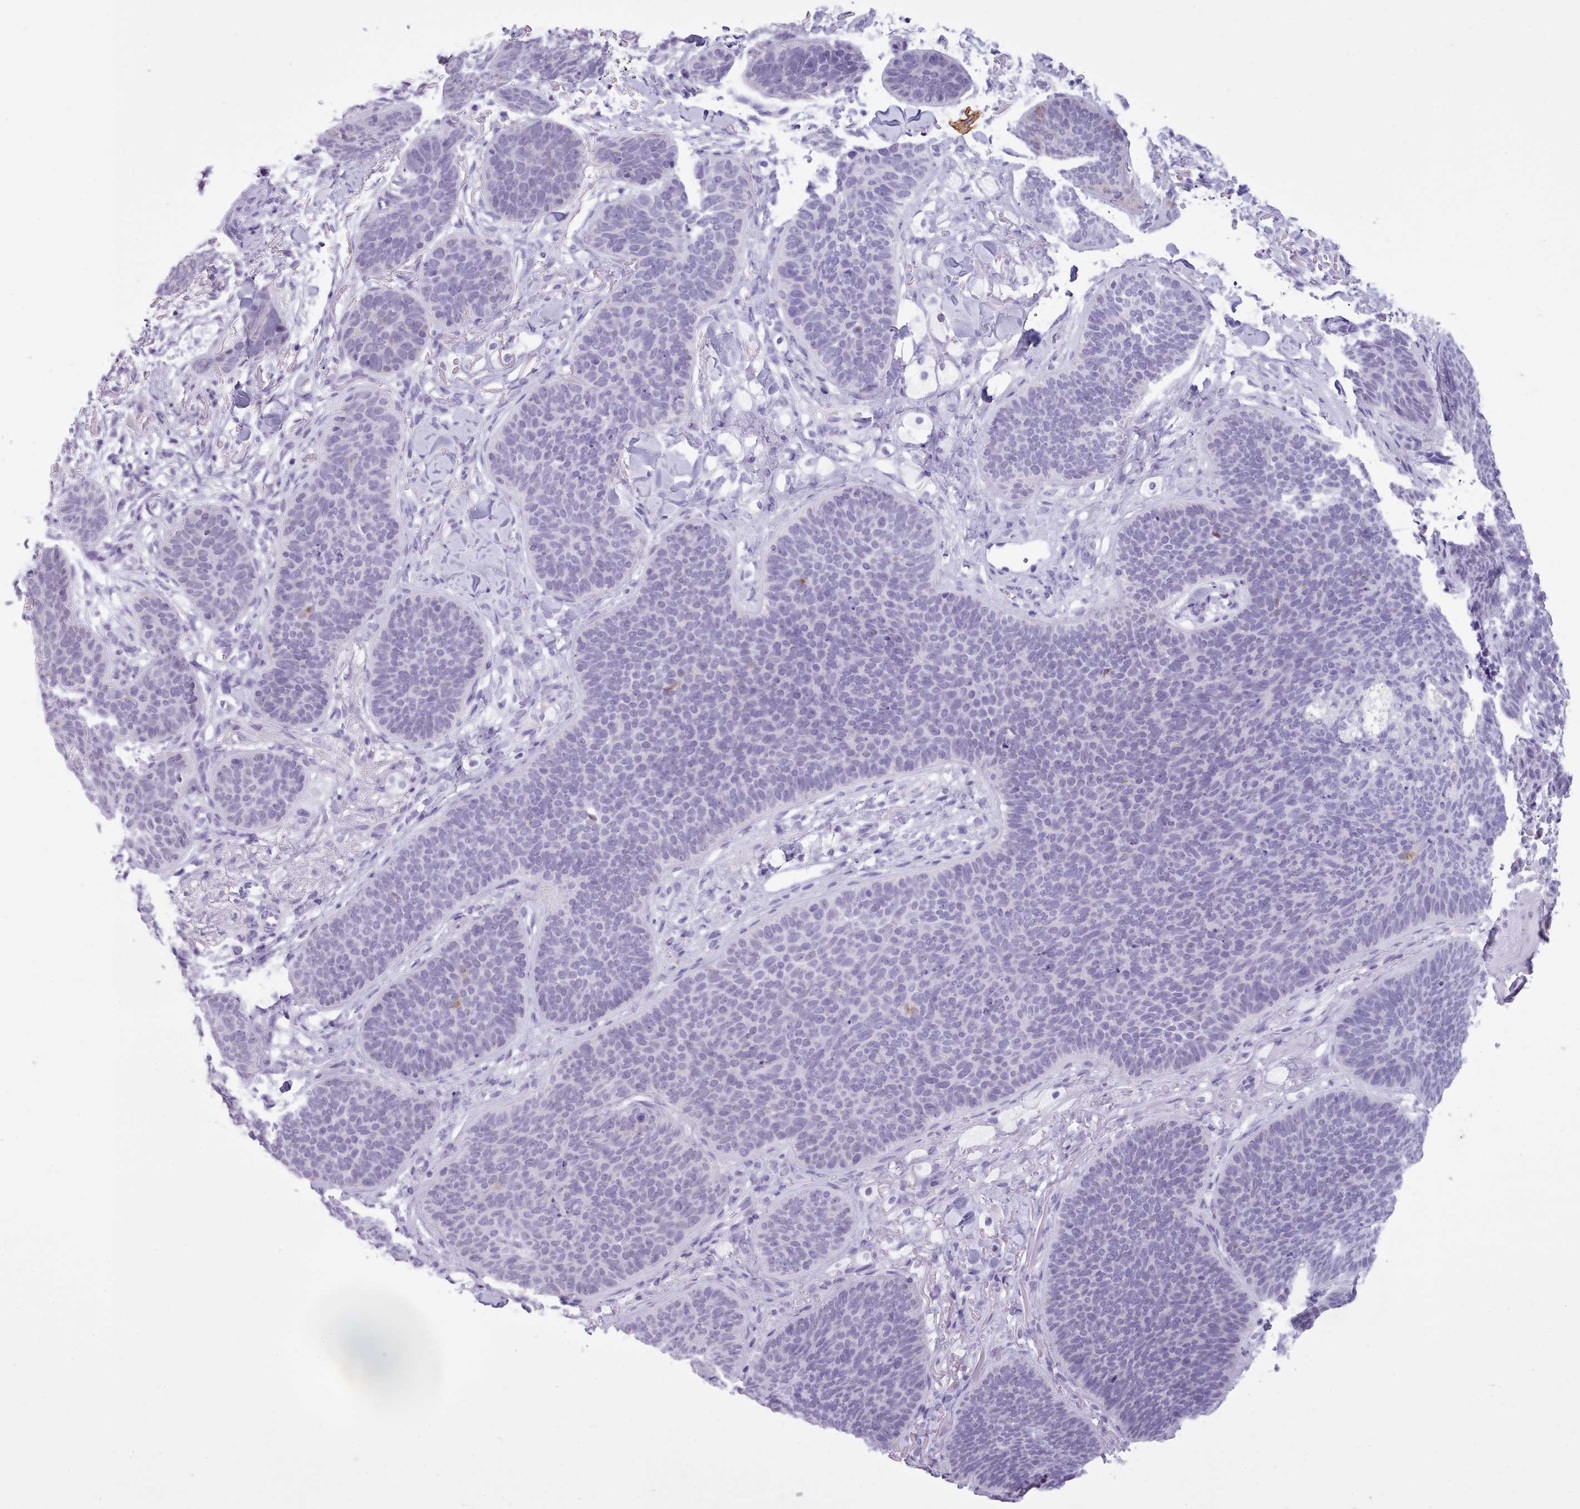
{"staining": {"intensity": "negative", "quantity": "none", "location": "none"}, "tissue": "skin cancer", "cell_type": "Tumor cells", "image_type": "cancer", "snomed": [{"axis": "morphology", "description": "Basal cell carcinoma"}, {"axis": "topography", "description": "Skin"}], "caption": "Skin cancer stained for a protein using IHC exhibits no staining tumor cells.", "gene": "FBXO48", "patient": {"sex": "male", "age": 85}}